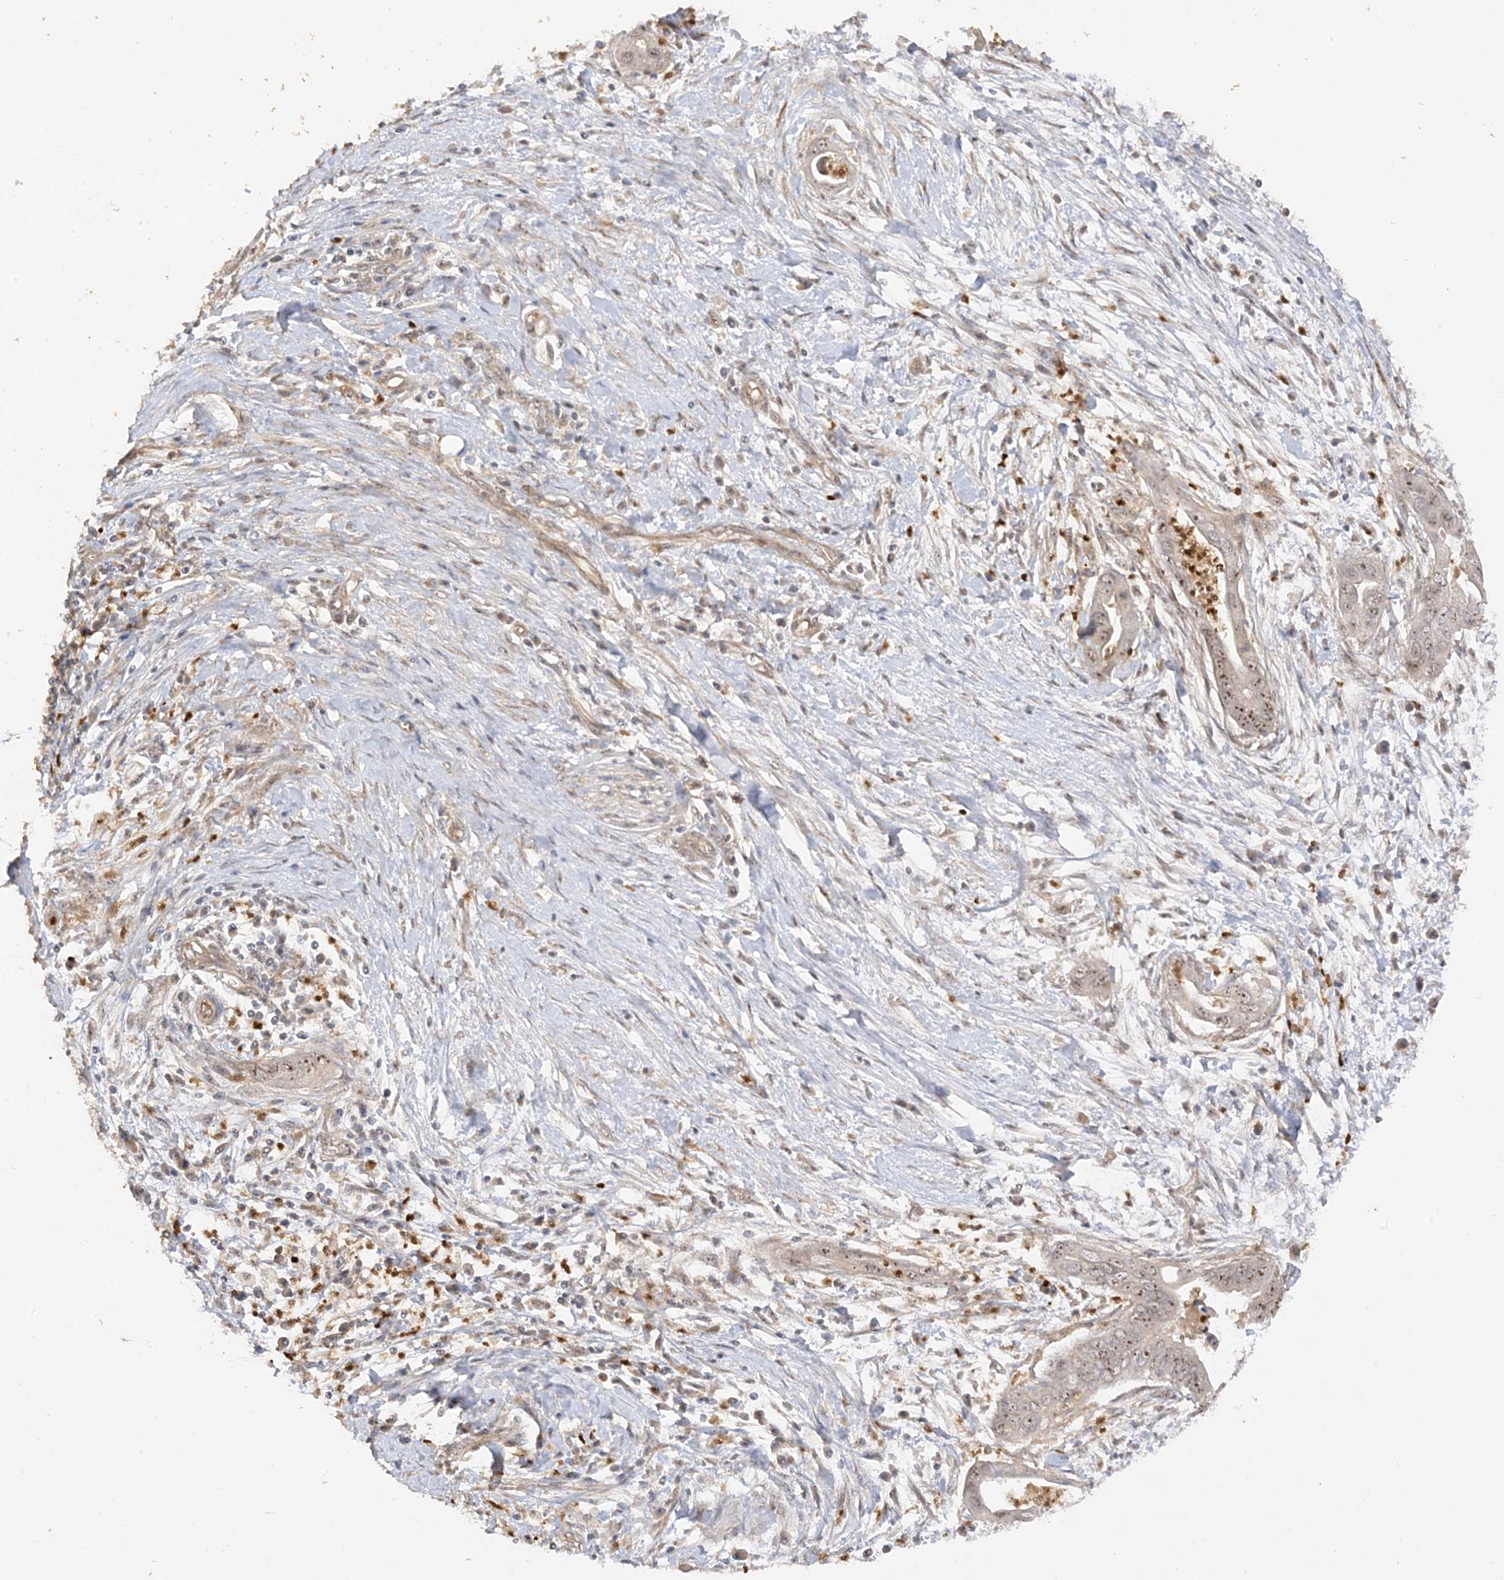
{"staining": {"intensity": "moderate", "quantity": "25%-75%", "location": "nuclear"}, "tissue": "pancreatic cancer", "cell_type": "Tumor cells", "image_type": "cancer", "snomed": [{"axis": "morphology", "description": "Adenocarcinoma, NOS"}, {"axis": "topography", "description": "Pancreas"}], "caption": "Pancreatic cancer (adenocarcinoma) tissue demonstrates moderate nuclear staining in about 25%-75% of tumor cells", "gene": "DDX18", "patient": {"sex": "male", "age": 75}}